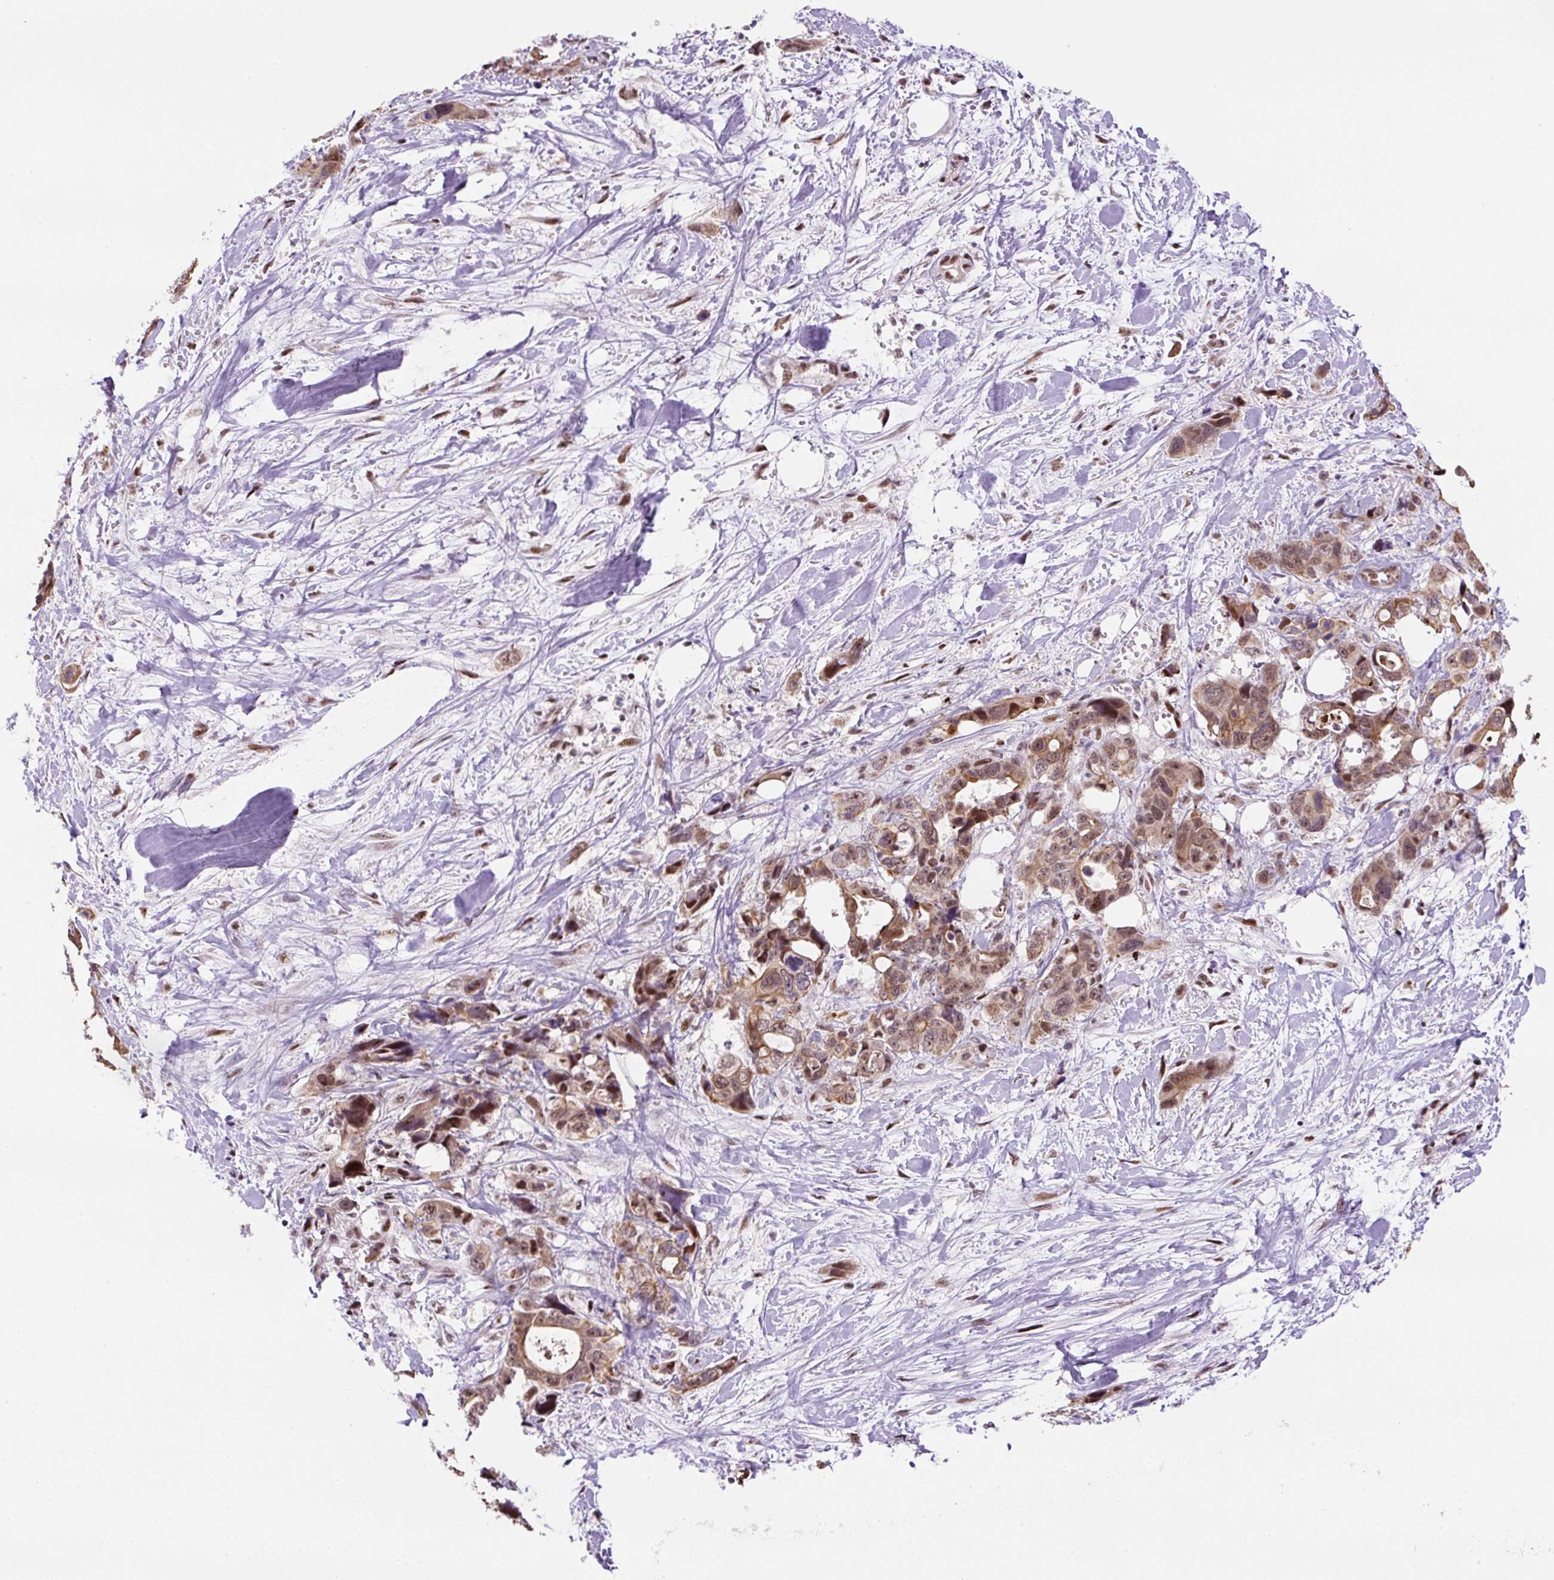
{"staining": {"intensity": "strong", "quantity": ">75%", "location": "cytoplasmic/membranous,nuclear"}, "tissue": "pancreatic cancer", "cell_type": "Tumor cells", "image_type": "cancer", "snomed": [{"axis": "morphology", "description": "Adenocarcinoma, NOS"}, {"axis": "topography", "description": "Pancreas"}], "caption": "Immunohistochemistry (IHC) (DAB) staining of pancreatic cancer reveals strong cytoplasmic/membranous and nuclear protein positivity in approximately >75% of tumor cells.", "gene": "TAF1A", "patient": {"sex": "male", "age": 46}}